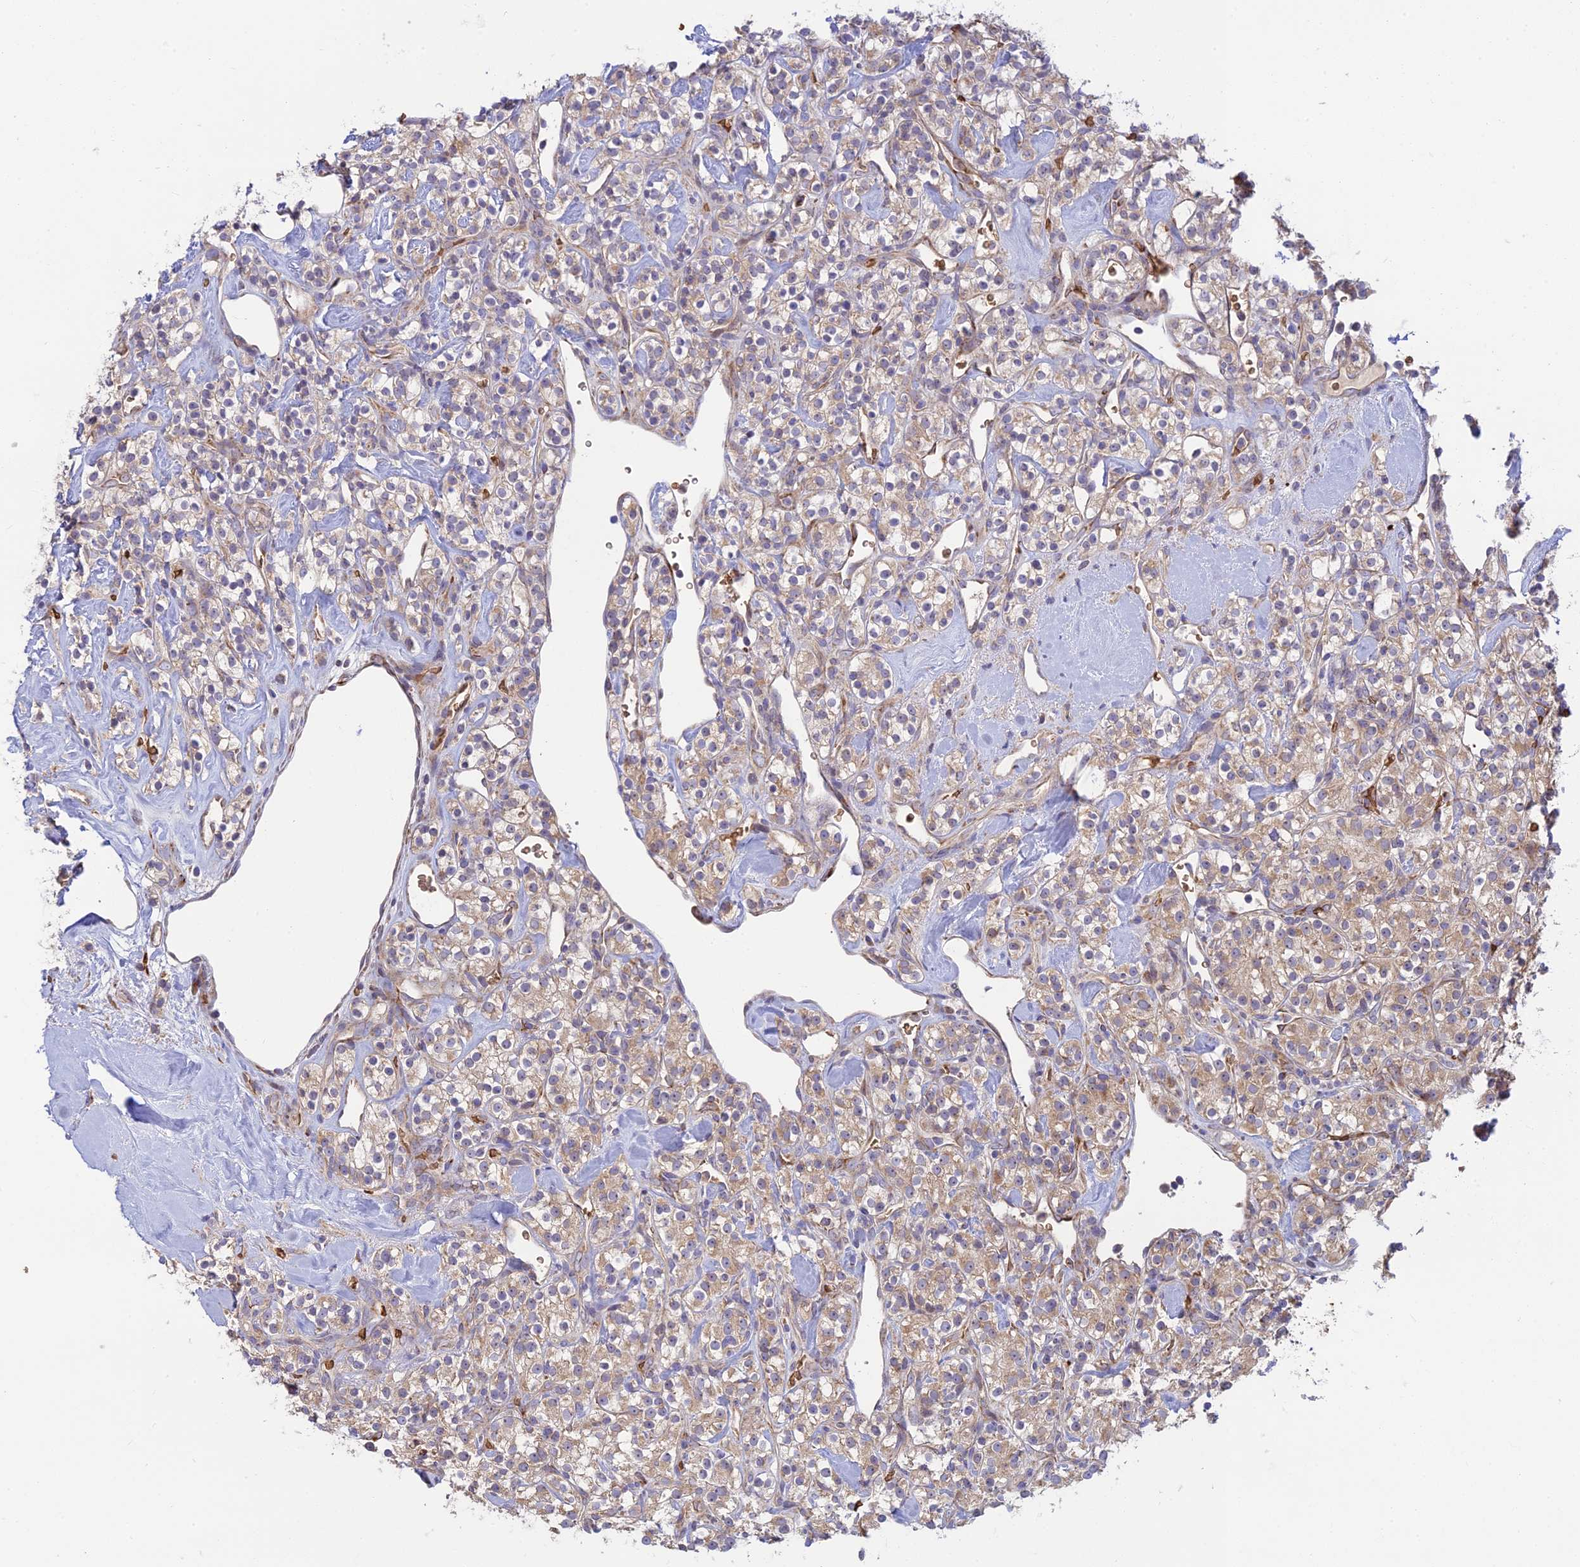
{"staining": {"intensity": "weak", "quantity": "25%-75%", "location": "cytoplasmic/membranous"}, "tissue": "renal cancer", "cell_type": "Tumor cells", "image_type": "cancer", "snomed": [{"axis": "morphology", "description": "Adenocarcinoma, NOS"}, {"axis": "topography", "description": "Kidney"}], "caption": "Adenocarcinoma (renal) stained with a brown dye displays weak cytoplasmic/membranous positive expression in approximately 25%-75% of tumor cells.", "gene": "UFSP2", "patient": {"sex": "male", "age": 77}}